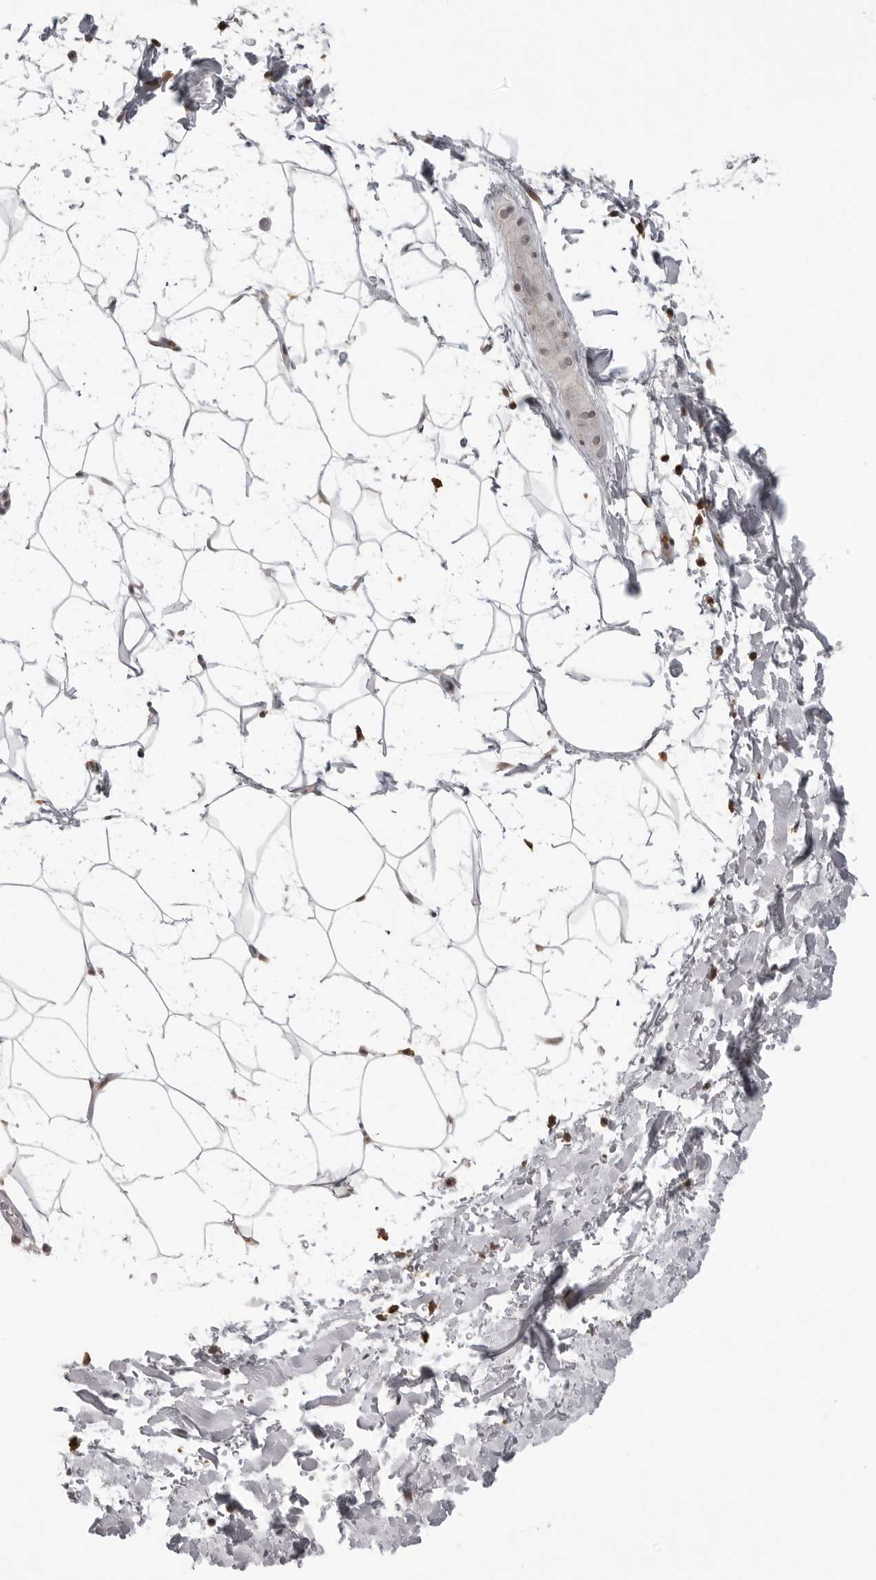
{"staining": {"intensity": "moderate", "quantity": ">75%", "location": "nuclear"}, "tissue": "adipose tissue", "cell_type": "Adipocytes", "image_type": "normal", "snomed": [{"axis": "morphology", "description": "Normal tissue, NOS"}, {"axis": "topography", "description": "Soft tissue"}], "caption": "This histopathology image demonstrates immunohistochemistry staining of benign human adipose tissue, with medium moderate nuclear expression in approximately >75% of adipocytes.", "gene": "PEG3", "patient": {"sex": "male", "age": 72}}